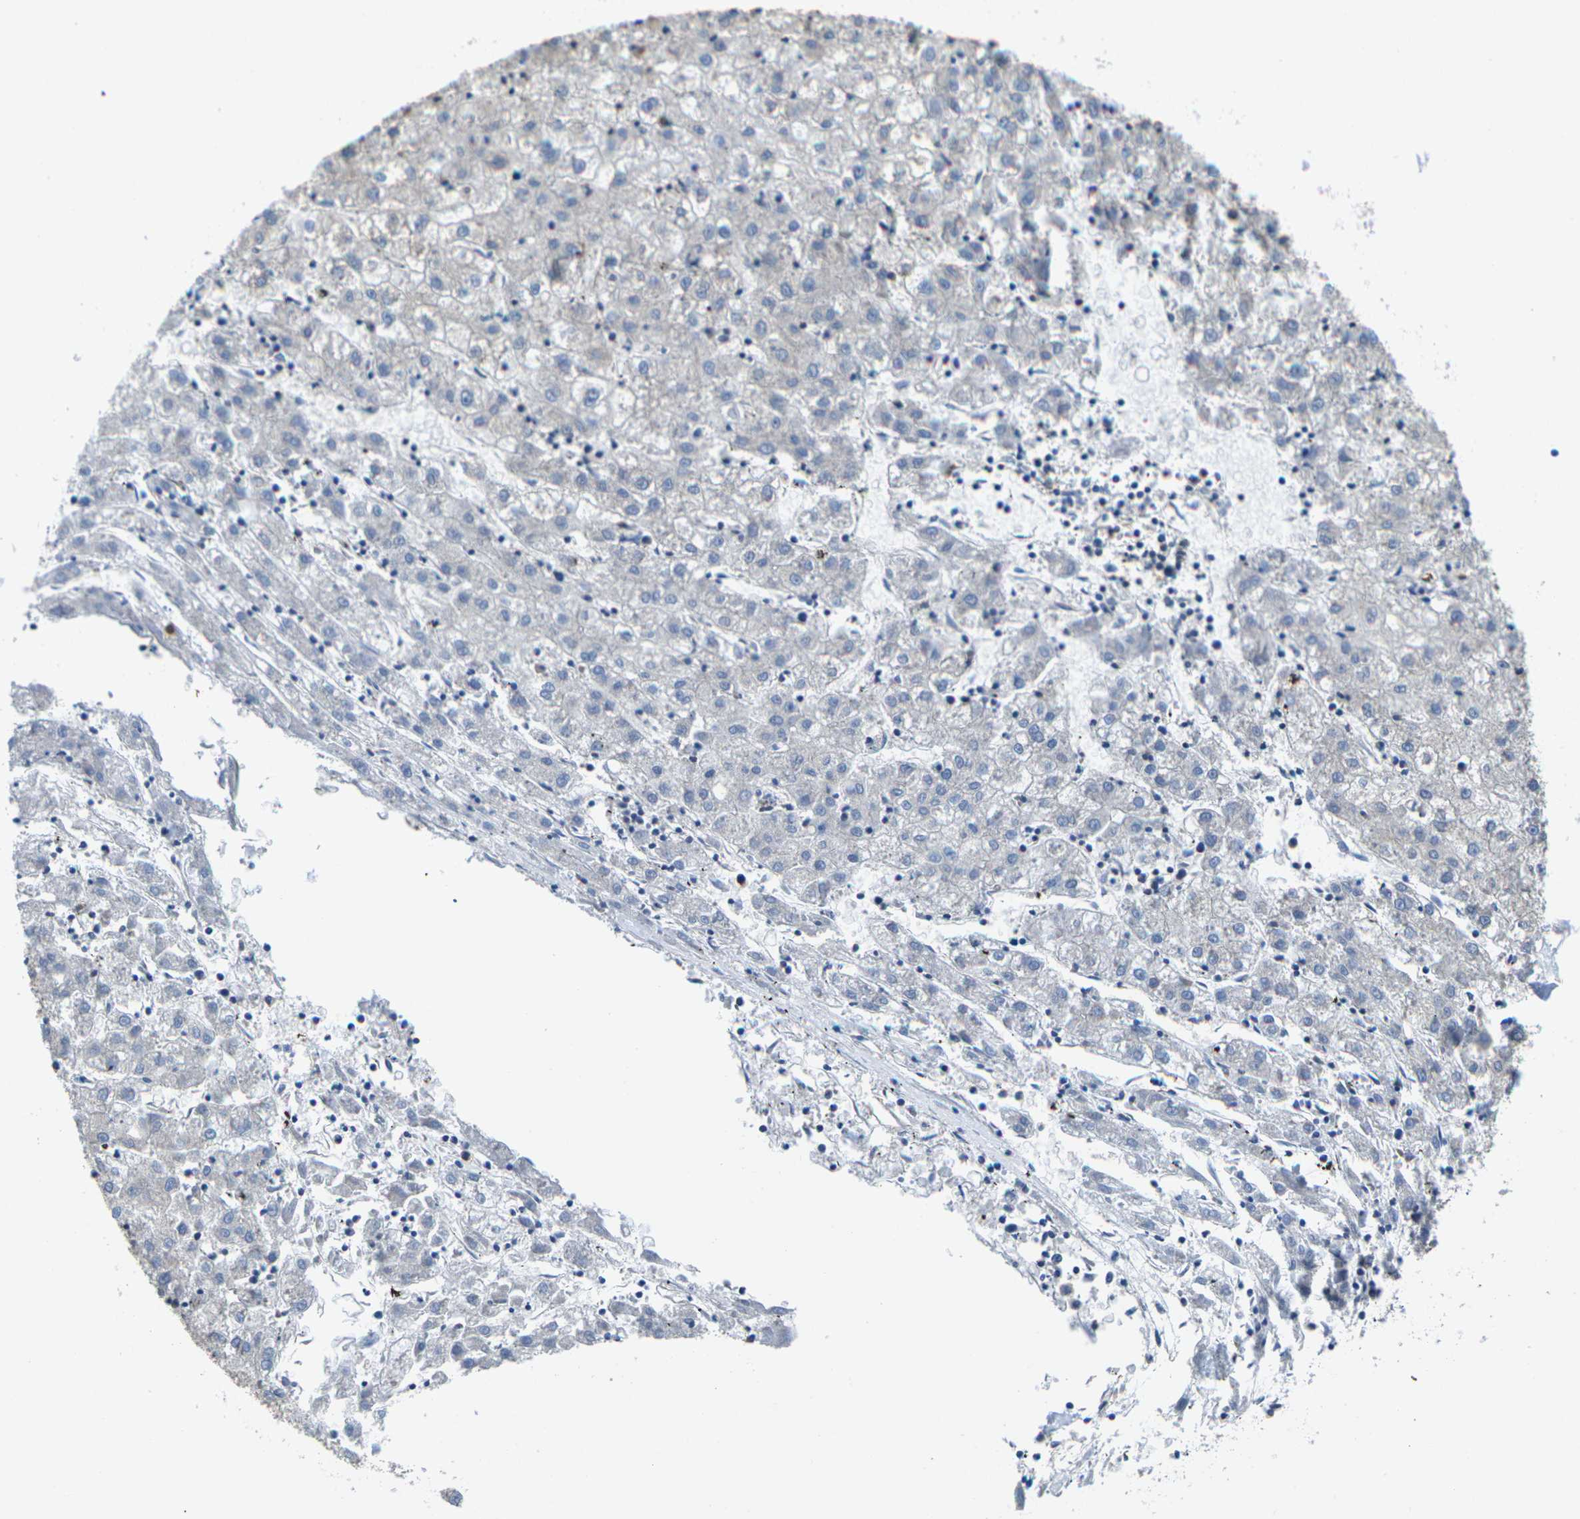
{"staining": {"intensity": "negative", "quantity": "none", "location": "none"}, "tissue": "liver cancer", "cell_type": "Tumor cells", "image_type": "cancer", "snomed": [{"axis": "morphology", "description": "Carcinoma, Hepatocellular, NOS"}, {"axis": "topography", "description": "Liver"}], "caption": "Micrograph shows no protein staining in tumor cells of hepatocellular carcinoma (liver) tissue.", "gene": "TMCC2", "patient": {"sex": "male", "age": 72}}